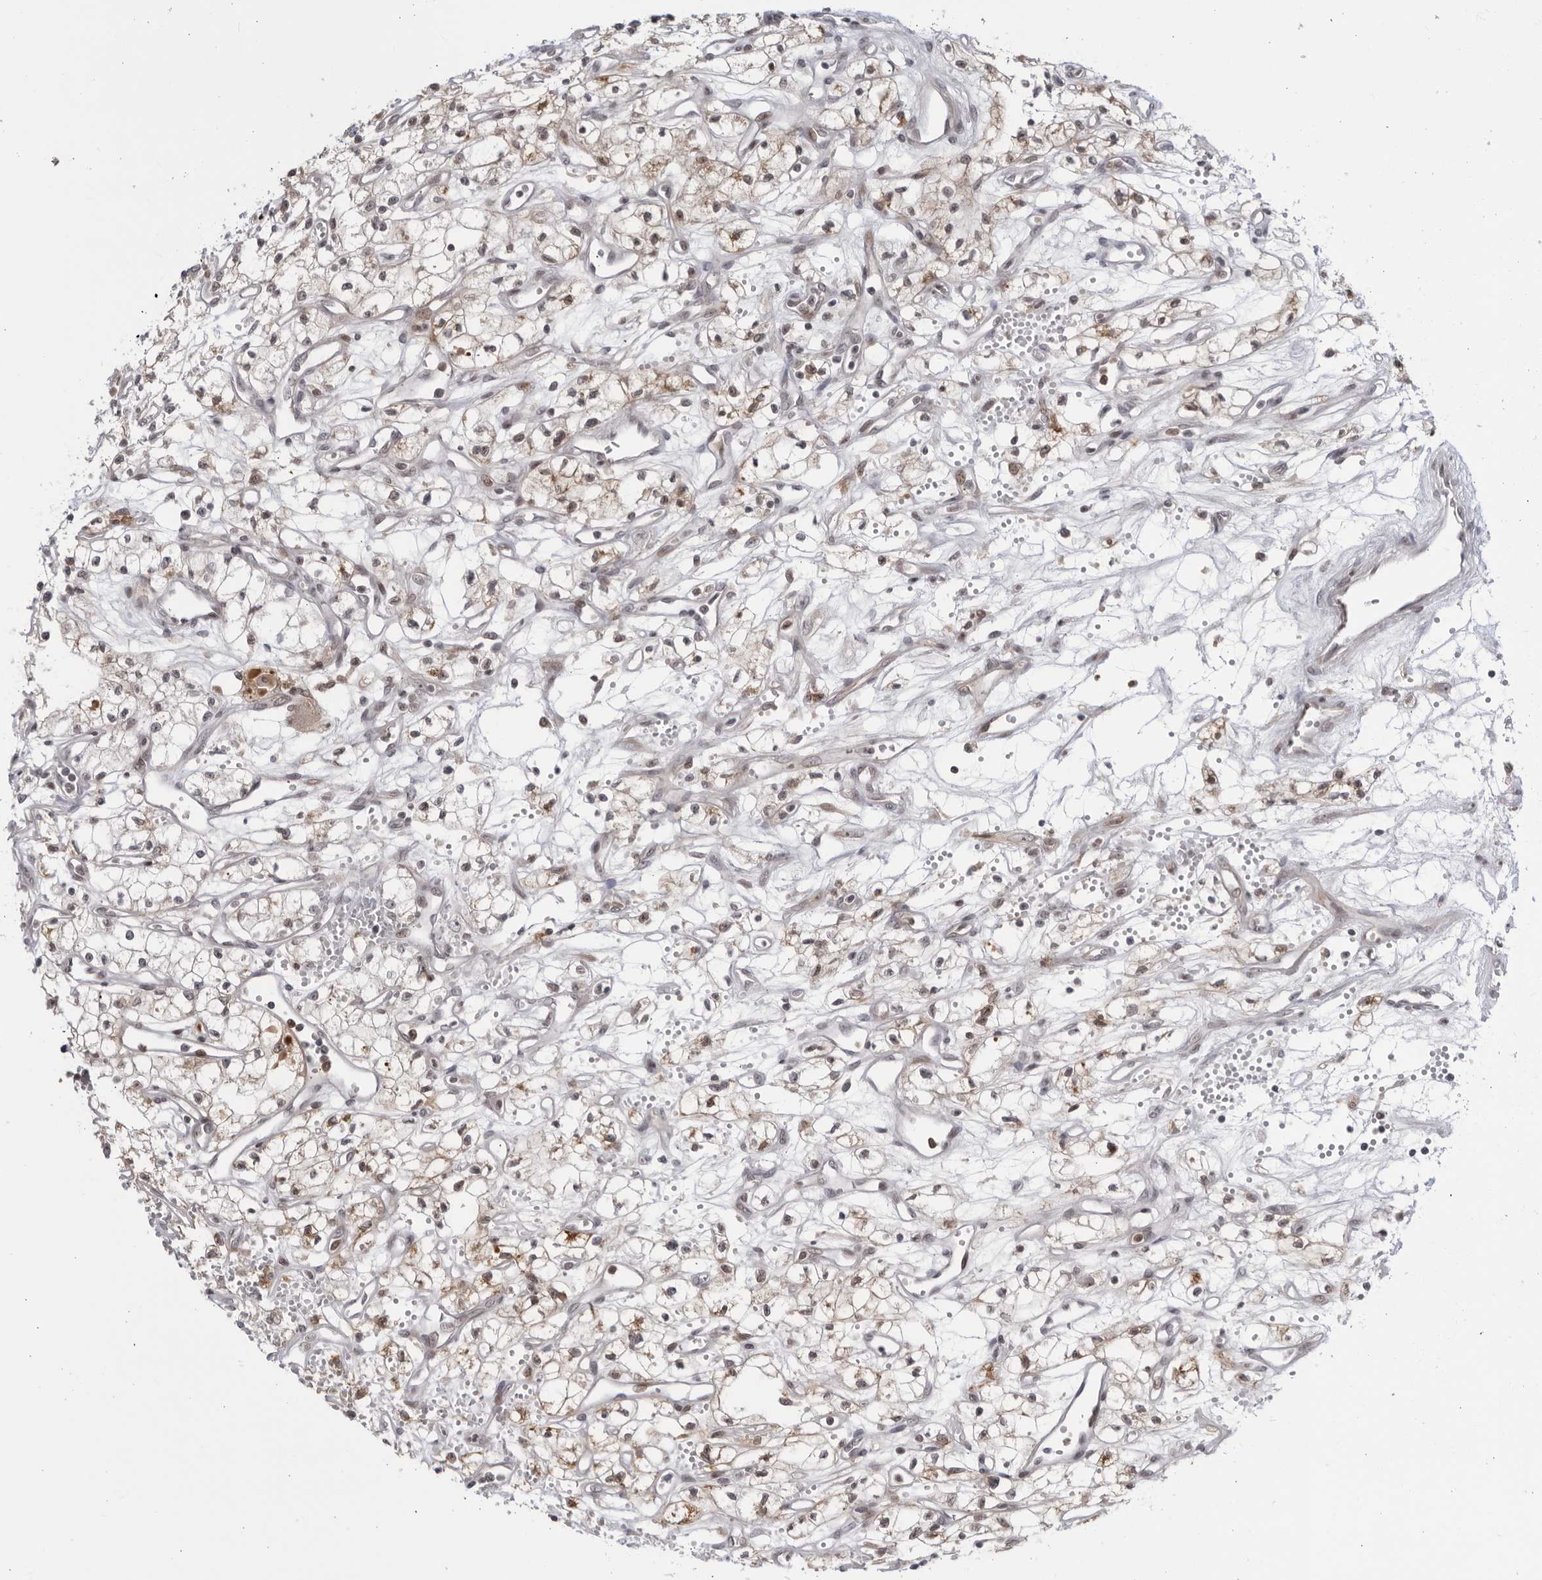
{"staining": {"intensity": "weak", "quantity": "<25%", "location": "cytoplasmic/membranous"}, "tissue": "renal cancer", "cell_type": "Tumor cells", "image_type": "cancer", "snomed": [{"axis": "morphology", "description": "Adenocarcinoma, NOS"}, {"axis": "topography", "description": "Kidney"}], "caption": "High magnification brightfield microscopy of renal cancer (adenocarcinoma) stained with DAB (brown) and counterstained with hematoxylin (blue): tumor cells show no significant expression.", "gene": "DTL", "patient": {"sex": "male", "age": 59}}